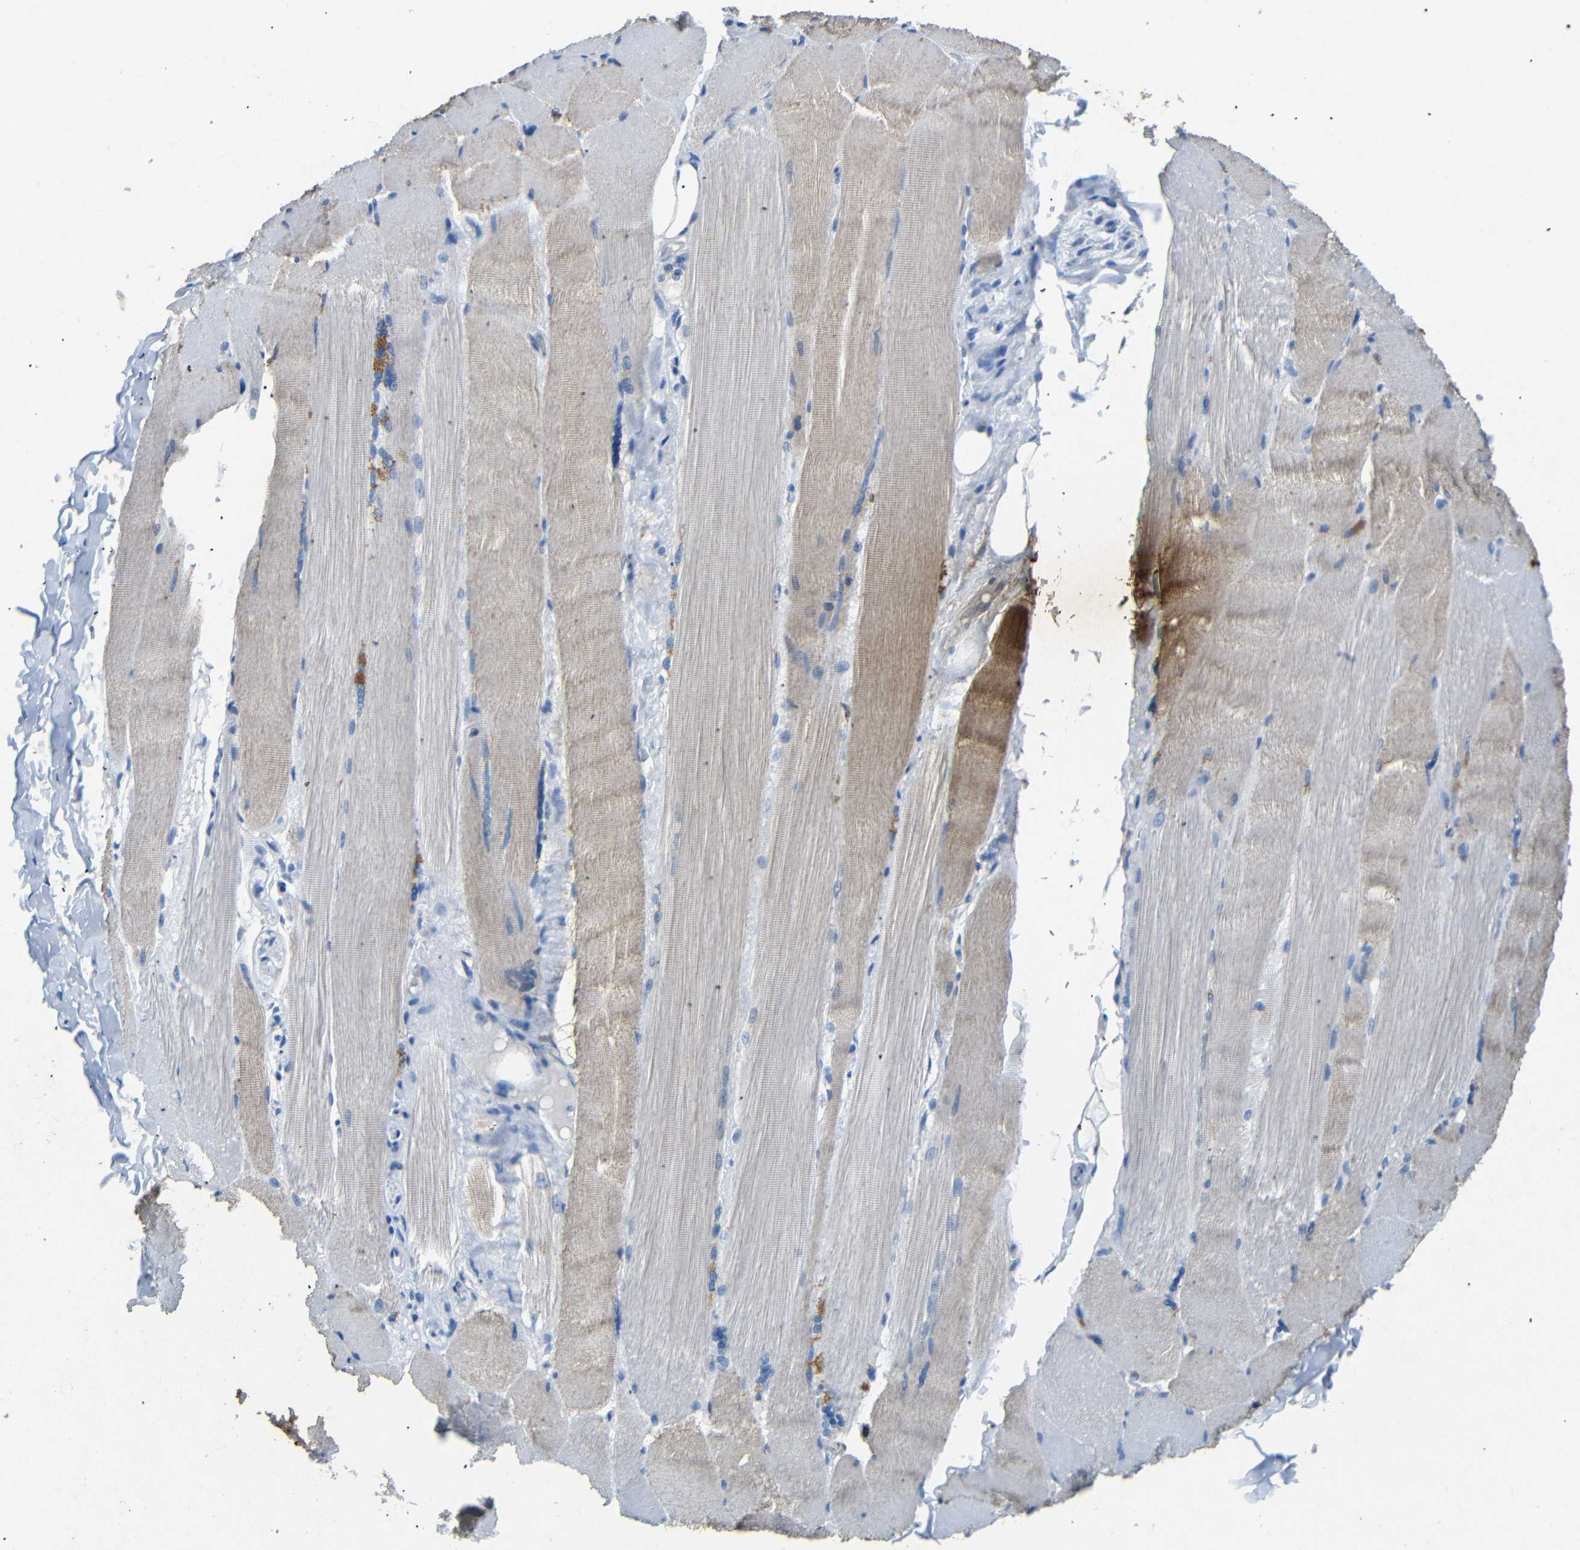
{"staining": {"intensity": "weak", "quantity": "<25%", "location": "cytoplasmic/membranous"}, "tissue": "skeletal muscle", "cell_type": "Myocytes", "image_type": "normal", "snomed": [{"axis": "morphology", "description": "Normal tissue, NOS"}, {"axis": "topography", "description": "Skin"}, {"axis": "topography", "description": "Skeletal muscle"}], "caption": "IHC micrograph of unremarkable skeletal muscle: skeletal muscle stained with DAB displays no significant protein positivity in myocytes.", "gene": "INCENP", "patient": {"sex": "male", "age": 83}}